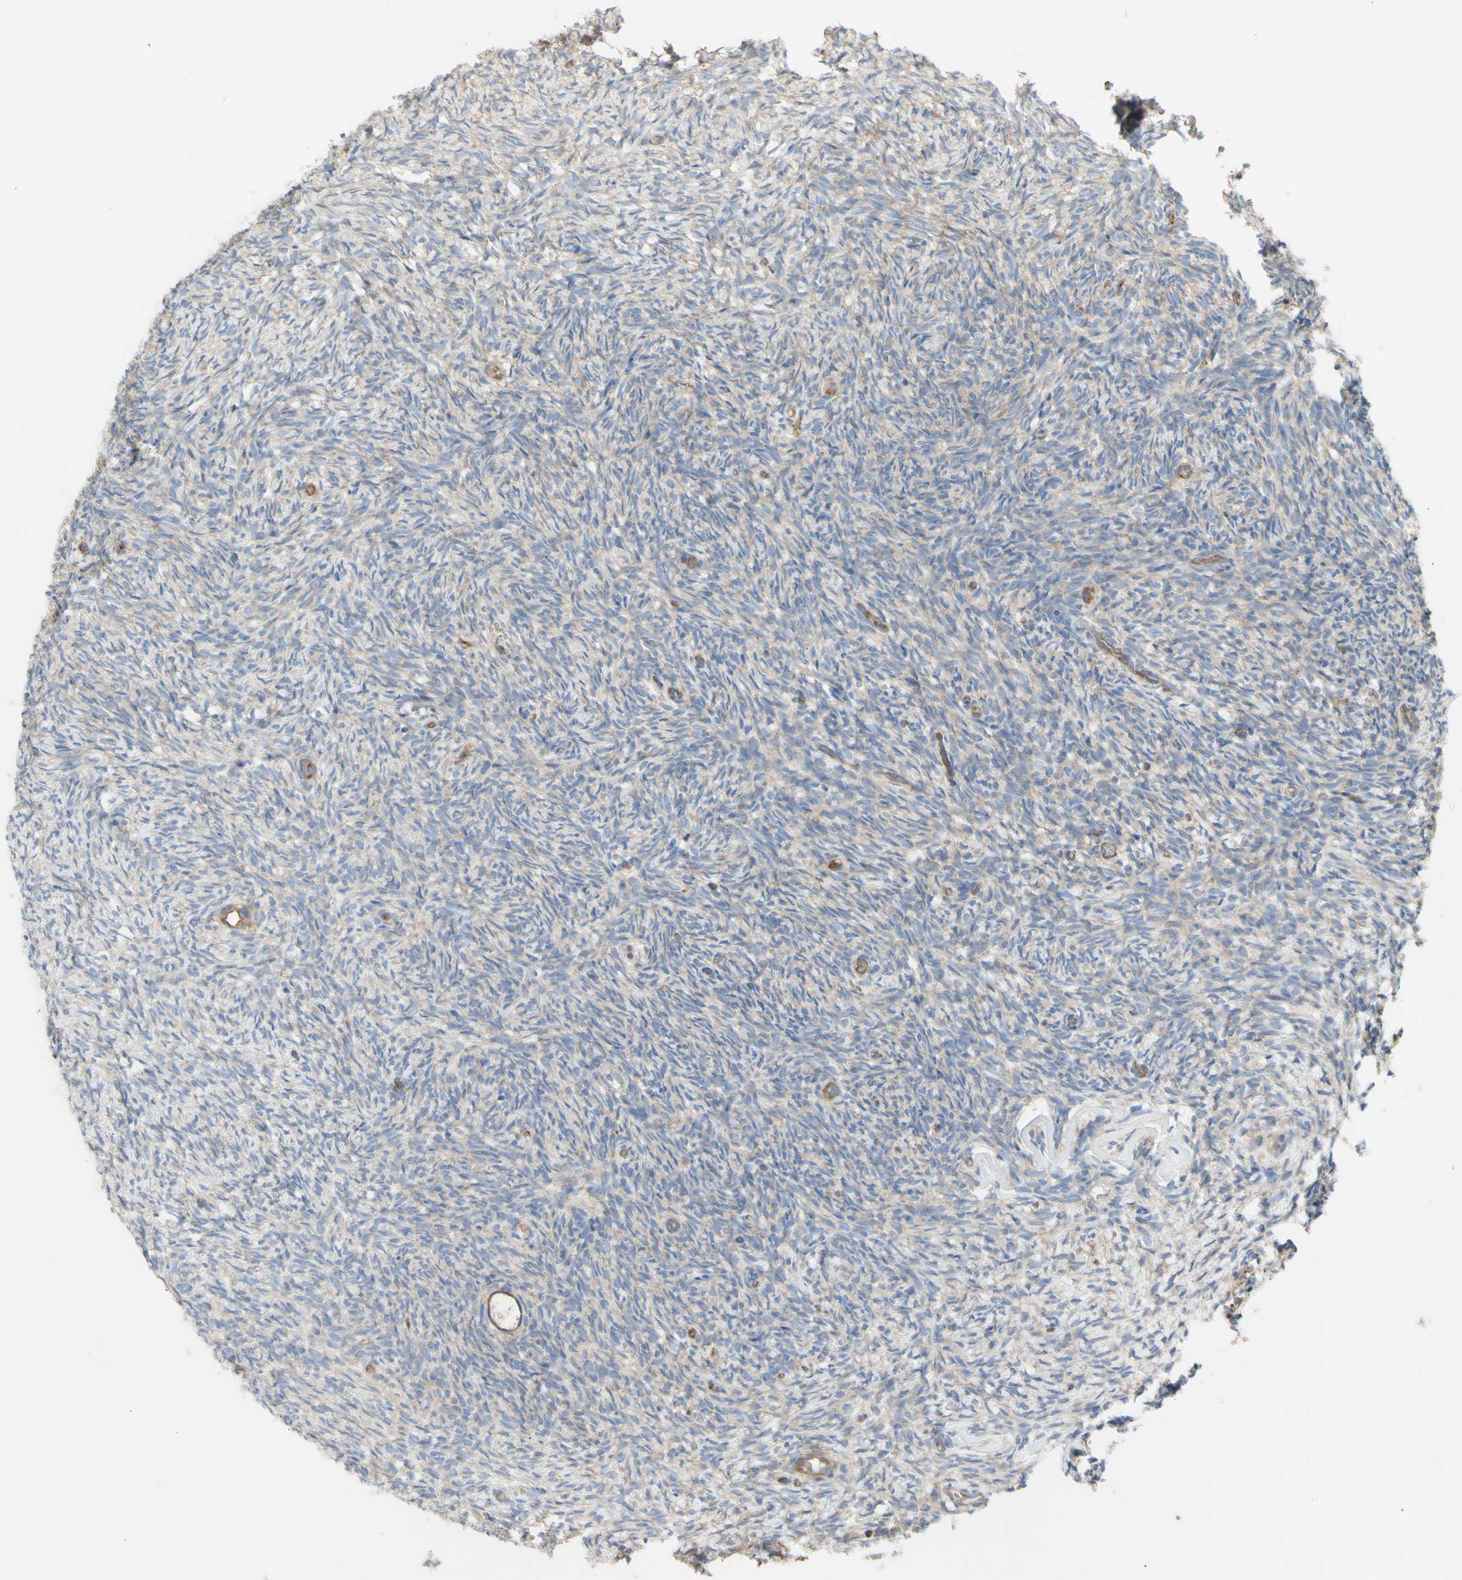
{"staining": {"intensity": "weak", "quantity": "25%-75%", "location": "cytoplasmic/membranous"}, "tissue": "ovary", "cell_type": "Ovarian stroma cells", "image_type": "normal", "snomed": [{"axis": "morphology", "description": "Normal tissue, NOS"}, {"axis": "topography", "description": "Ovary"}], "caption": "Protein expression by IHC demonstrates weak cytoplasmic/membranous positivity in about 25%-75% of ovarian stroma cells in normal ovary.", "gene": "KLC1", "patient": {"sex": "female", "age": 35}}